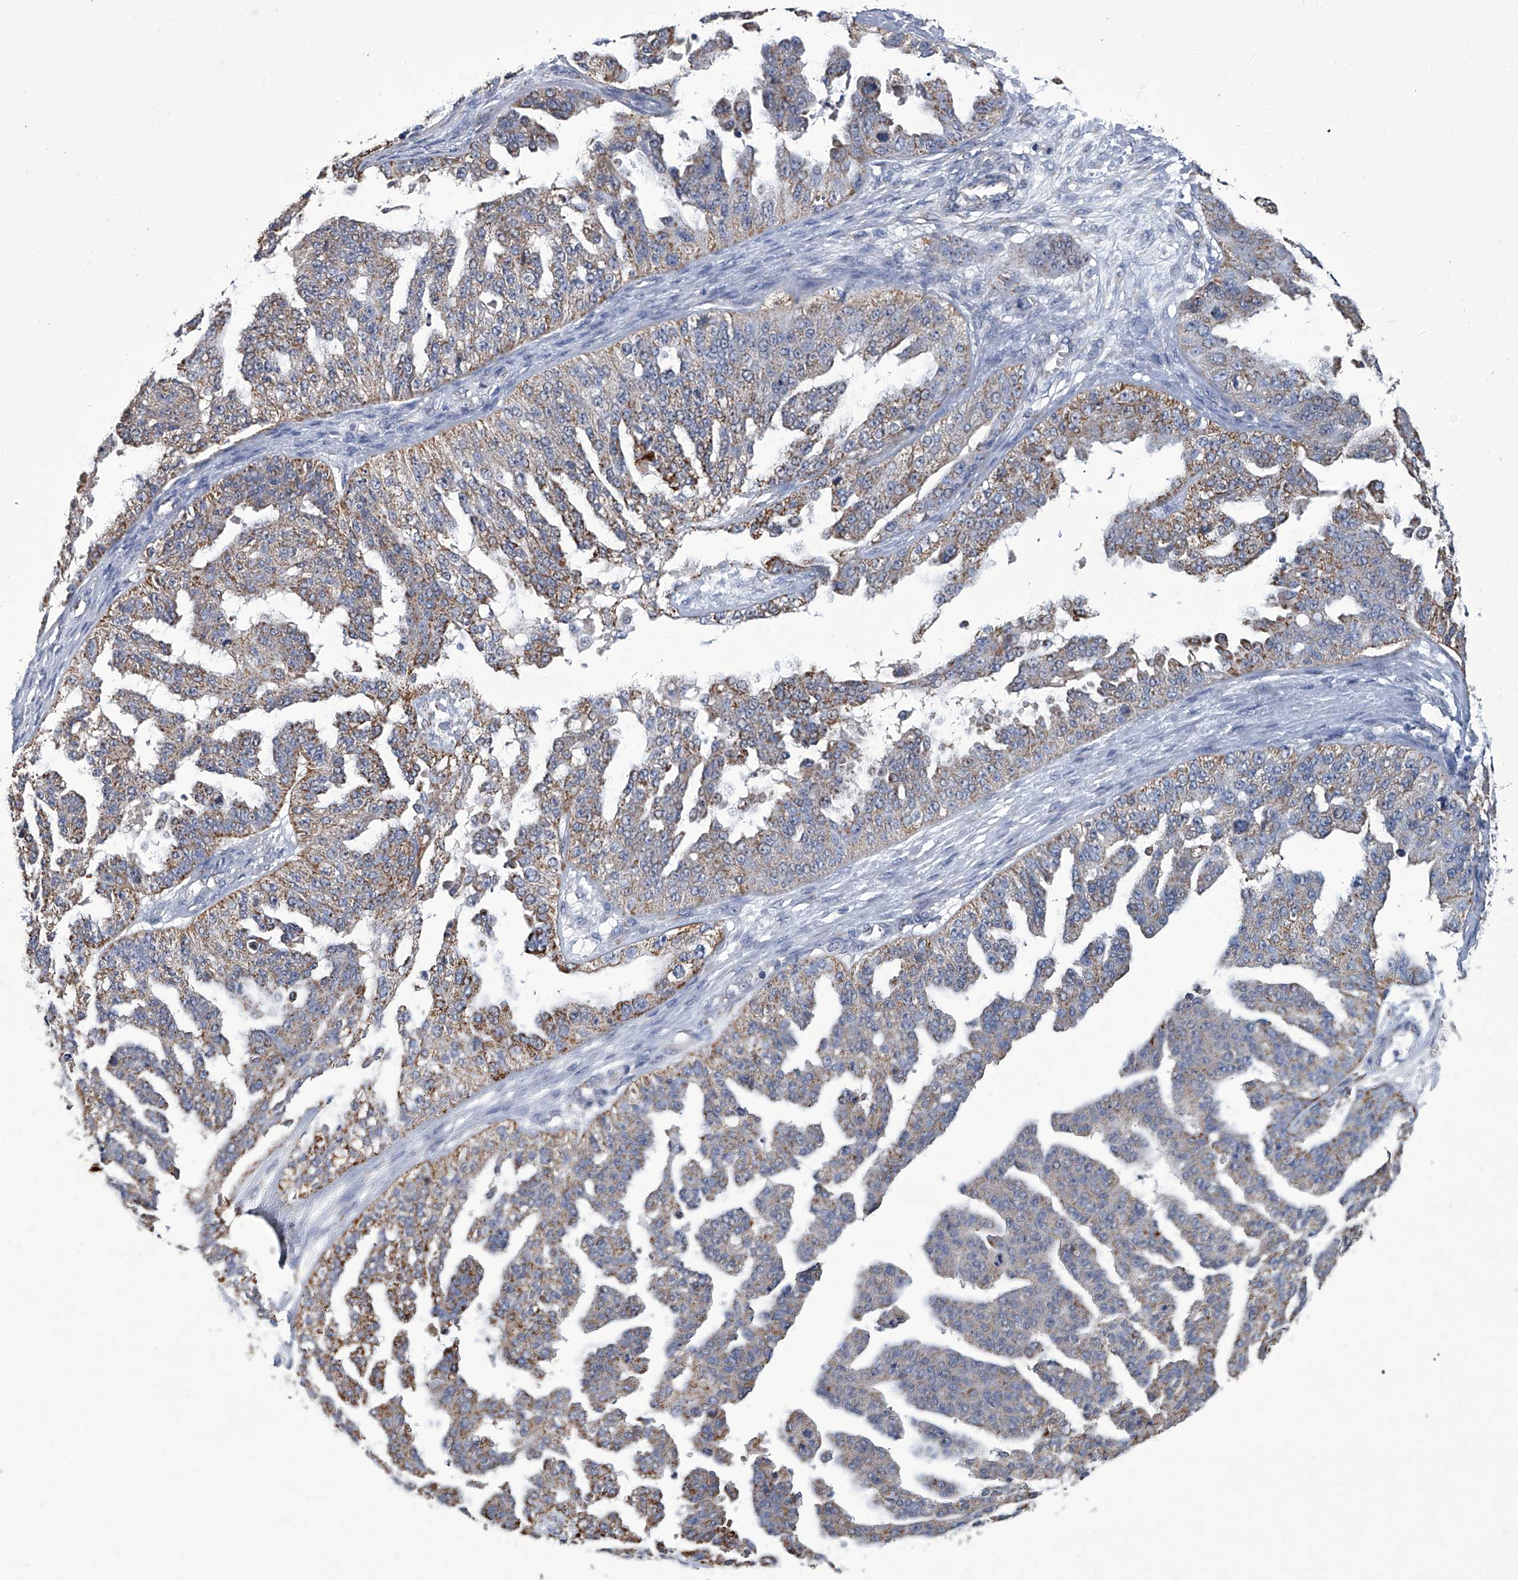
{"staining": {"intensity": "moderate", "quantity": ">75%", "location": "cytoplasmic/membranous"}, "tissue": "ovarian cancer", "cell_type": "Tumor cells", "image_type": "cancer", "snomed": [{"axis": "morphology", "description": "Cystadenocarcinoma, serous, NOS"}, {"axis": "topography", "description": "Ovary"}], "caption": "Immunohistochemical staining of serous cystadenocarcinoma (ovarian) shows moderate cytoplasmic/membranous protein staining in about >75% of tumor cells.", "gene": "OAT", "patient": {"sex": "female", "age": 58}}